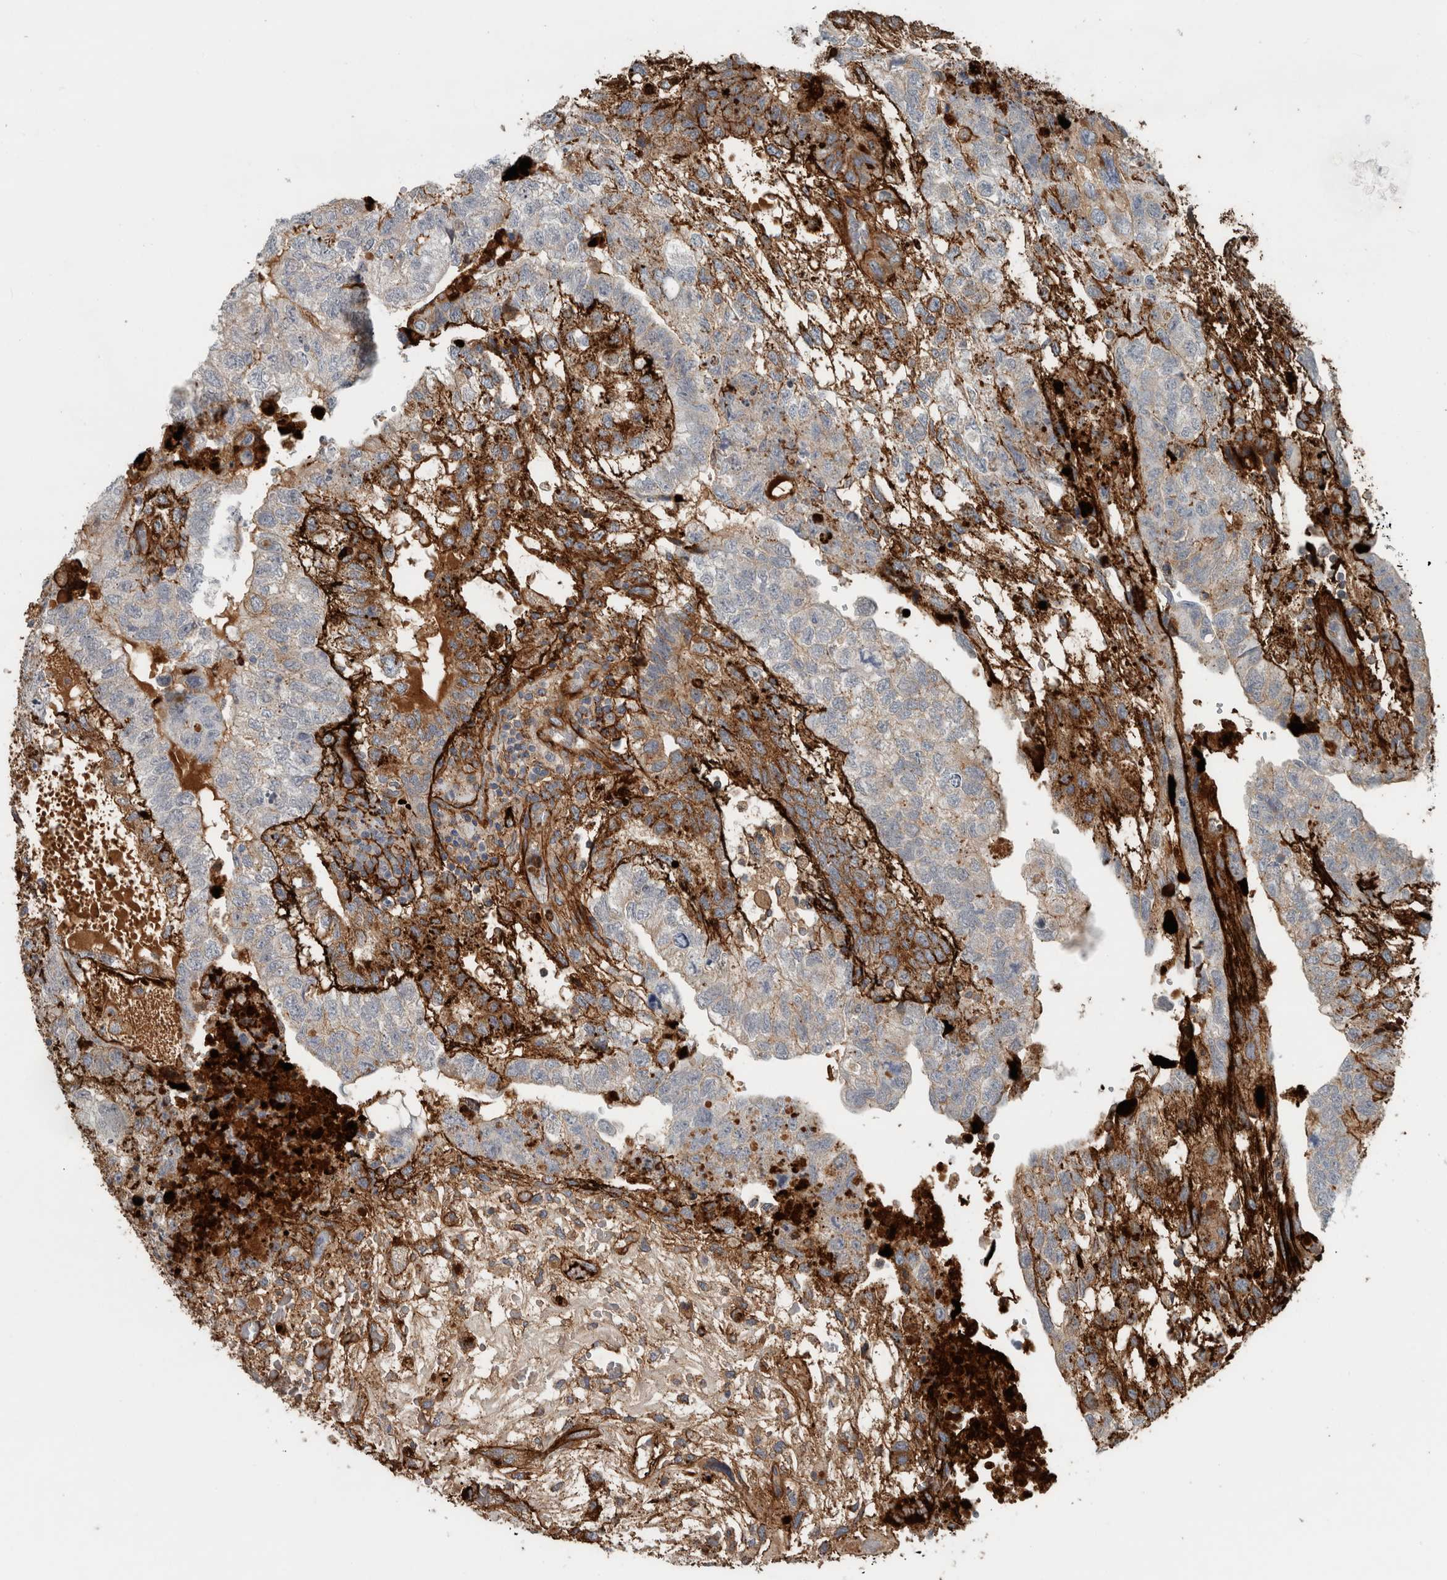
{"staining": {"intensity": "weak", "quantity": "25%-75%", "location": "cytoplasmic/membranous"}, "tissue": "testis cancer", "cell_type": "Tumor cells", "image_type": "cancer", "snomed": [{"axis": "morphology", "description": "Carcinoma, Embryonal, NOS"}, {"axis": "topography", "description": "Testis"}], "caption": "Weak cytoplasmic/membranous expression for a protein is present in about 25%-75% of tumor cells of testis embryonal carcinoma using immunohistochemistry (IHC).", "gene": "FN1", "patient": {"sex": "male", "age": 36}}